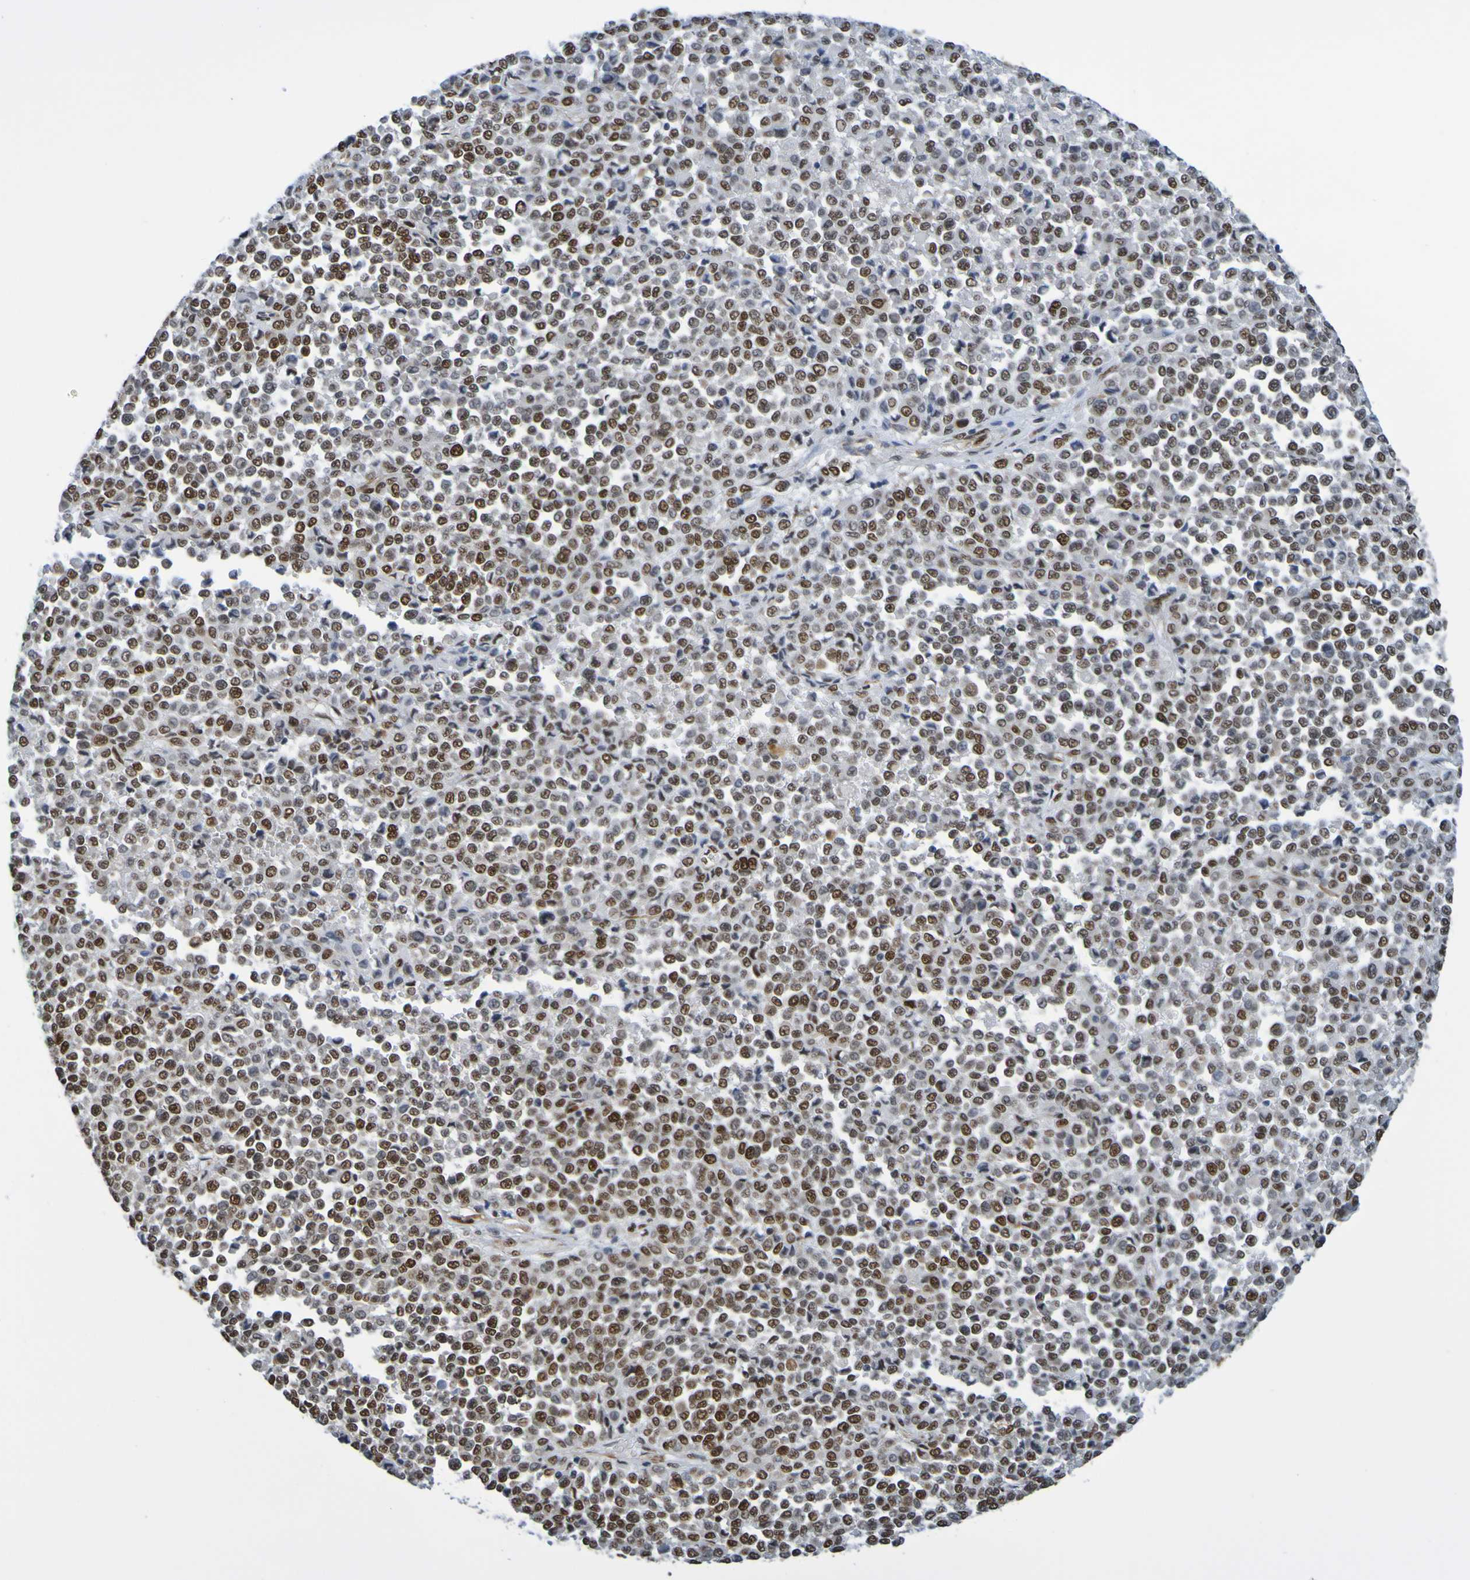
{"staining": {"intensity": "strong", "quantity": ">75%", "location": "nuclear"}, "tissue": "melanoma", "cell_type": "Tumor cells", "image_type": "cancer", "snomed": [{"axis": "morphology", "description": "Malignant melanoma, Metastatic site"}, {"axis": "topography", "description": "Pancreas"}], "caption": "Immunohistochemistry (IHC) (DAB (3,3'-diaminobenzidine)) staining of human malignant melanoma (metastatic site) displays strong nuclear protein expression in approximately >75% of tumor cells.", "gene": "HDAC2", "patient": {"sex": "female", "age": 30}}